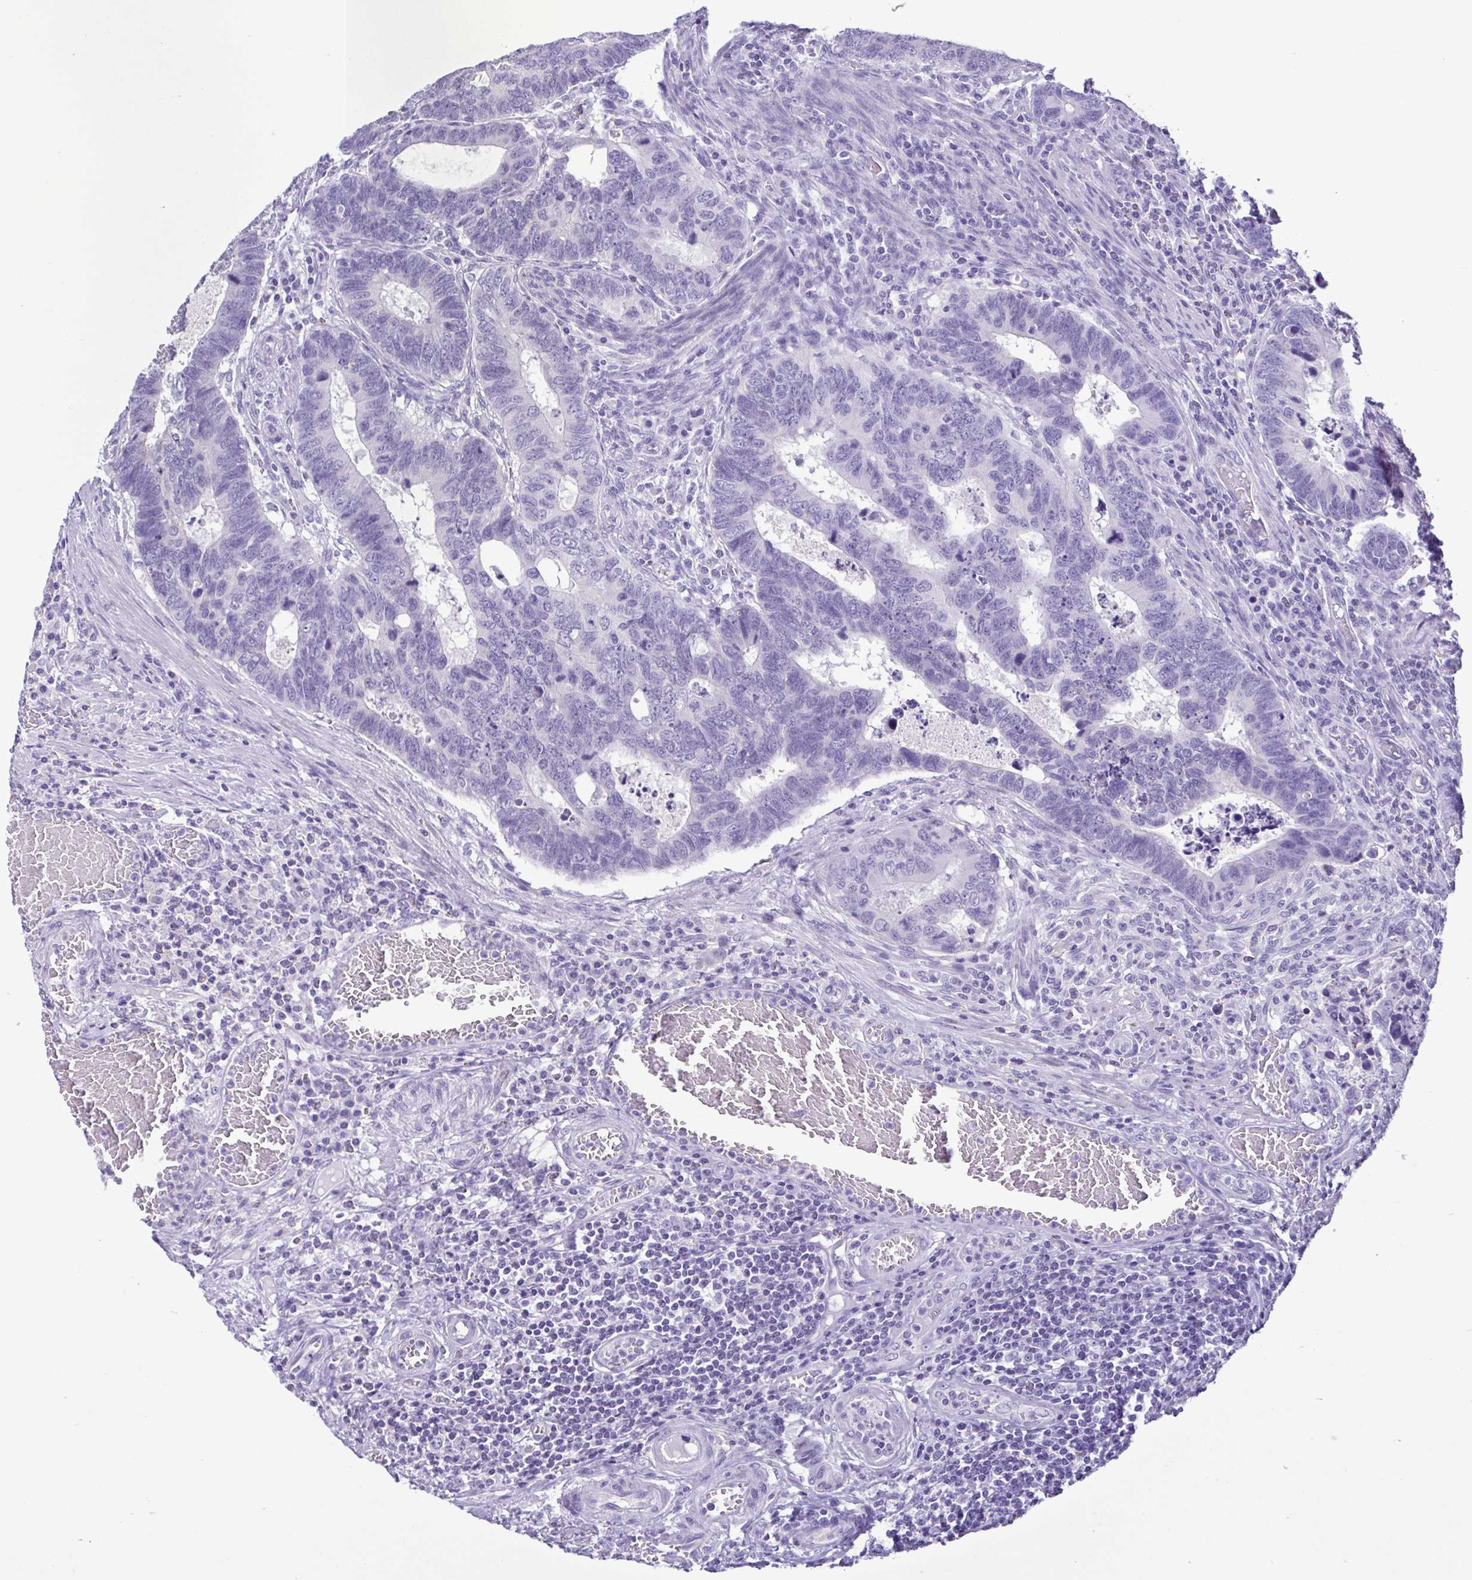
{"staining": {"intensity": "negative", "quantity": "none", "location": "none"}, "tissue": "colorectal cancer", "cell_type": "Tumor cells", "image_type": "cancer", "snomed": [{"axis": "morphology", "description": "Adenocarcinoma, NOS"}, {"axis": "topography", "description": "Colon"}], "caption": "Immunohistochemistry (IHC) of human colorectal cancer reveals no staining in tumor cells.", "gene": "CBY2", "patient": {"sex": "male", "age": 62}}